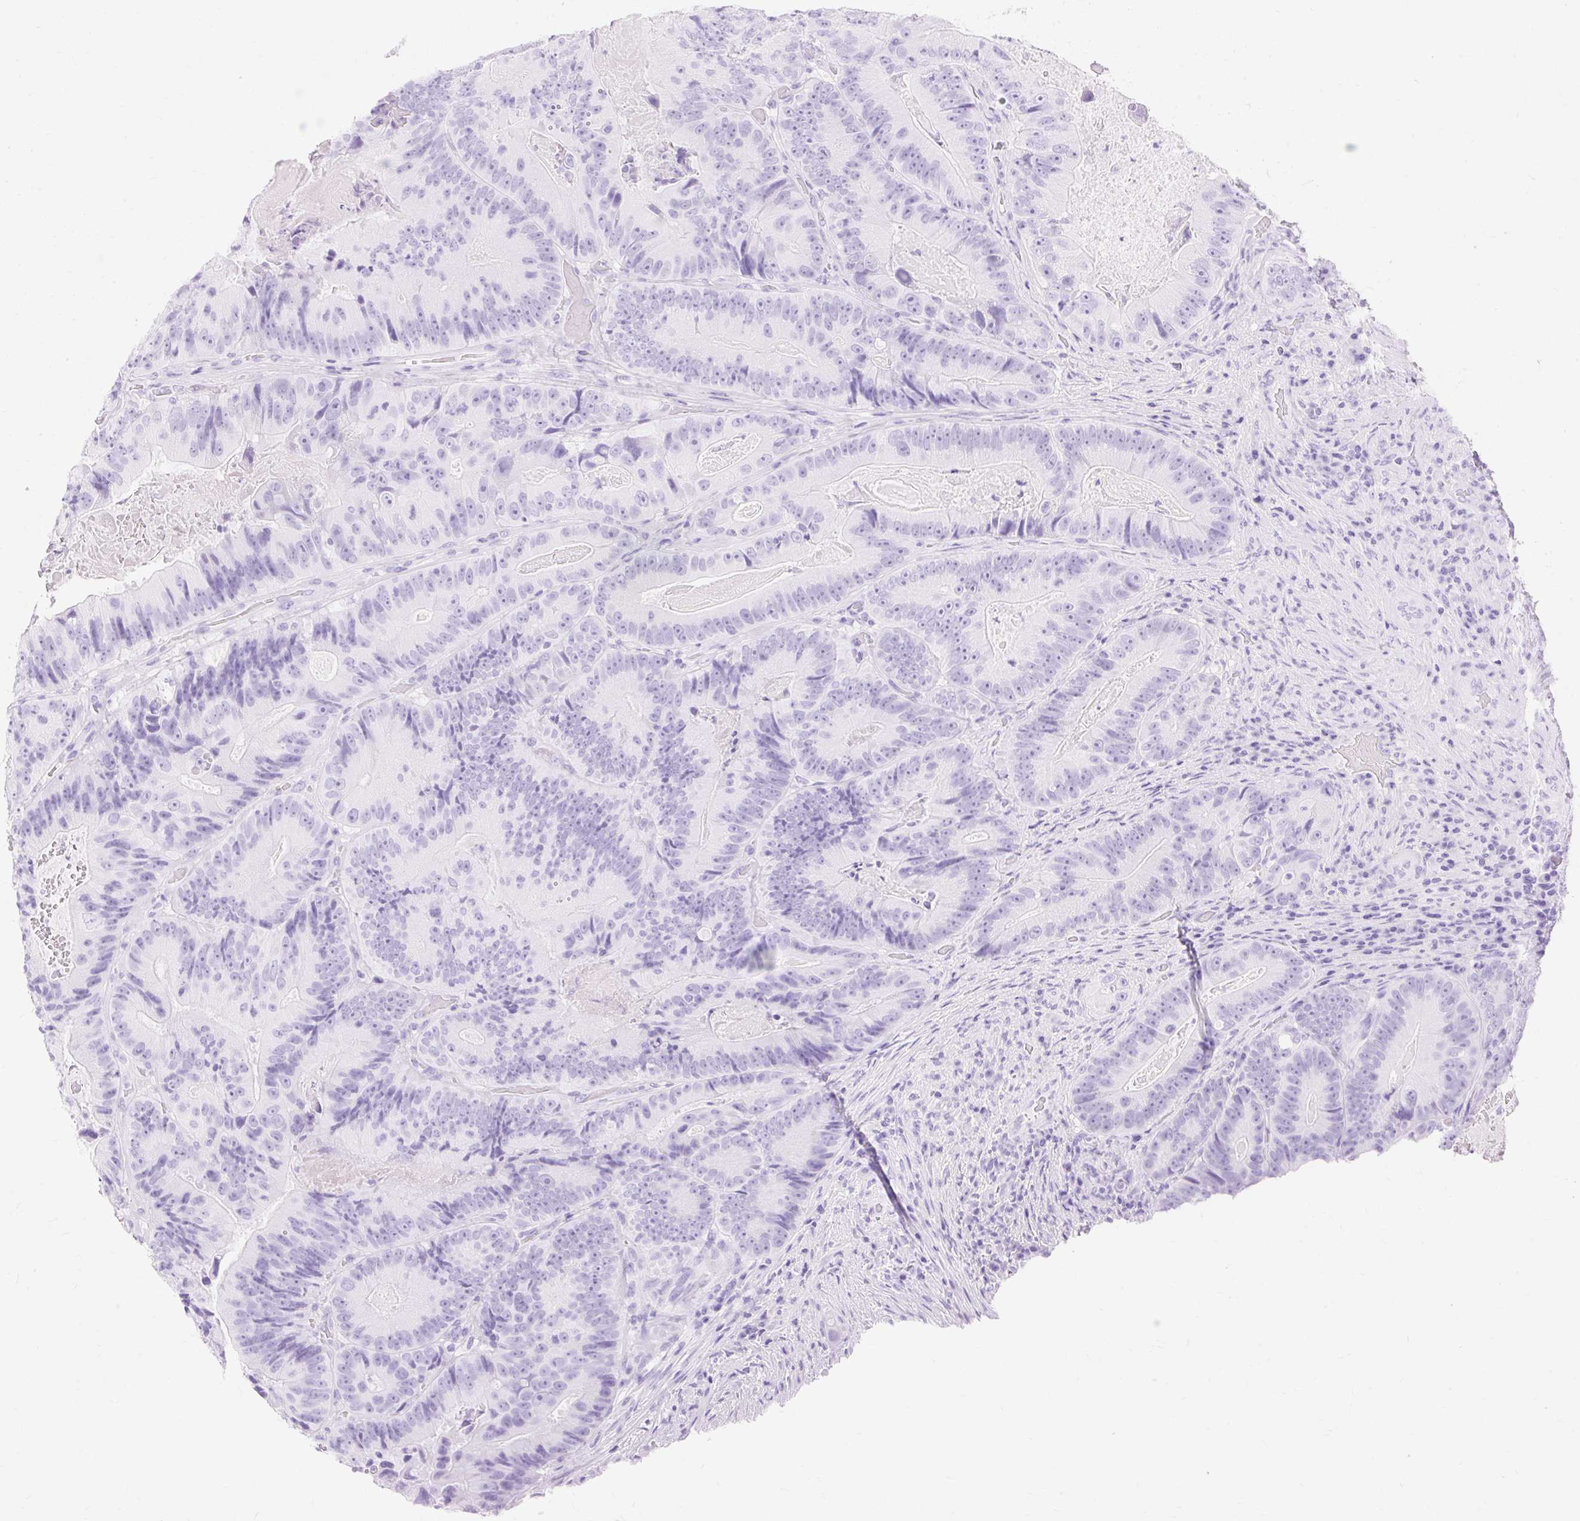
{"staining": {"intensity": "negative", "quantity": "none", "location": "none"}, "tissue": "colorectal cancer", "cell_type": "Tumor cells", "image_type": "cancer", "snomed": [{"axis": "morphology", "description": "Adenocarcinoma, NOS"}, {"axis": "topography", "description": "Colon"}], "caption": "This is a image of immunohistochemistry (IHC) staining of colorectal adenocarcinoma, which shows no expression in tumor cells. (DAB (3,3'-diaminobenzidine) immunohistochemistry (IHC), high magnification).", "gene": "MBP", "patient": {"sex": "female", "age": 86}}